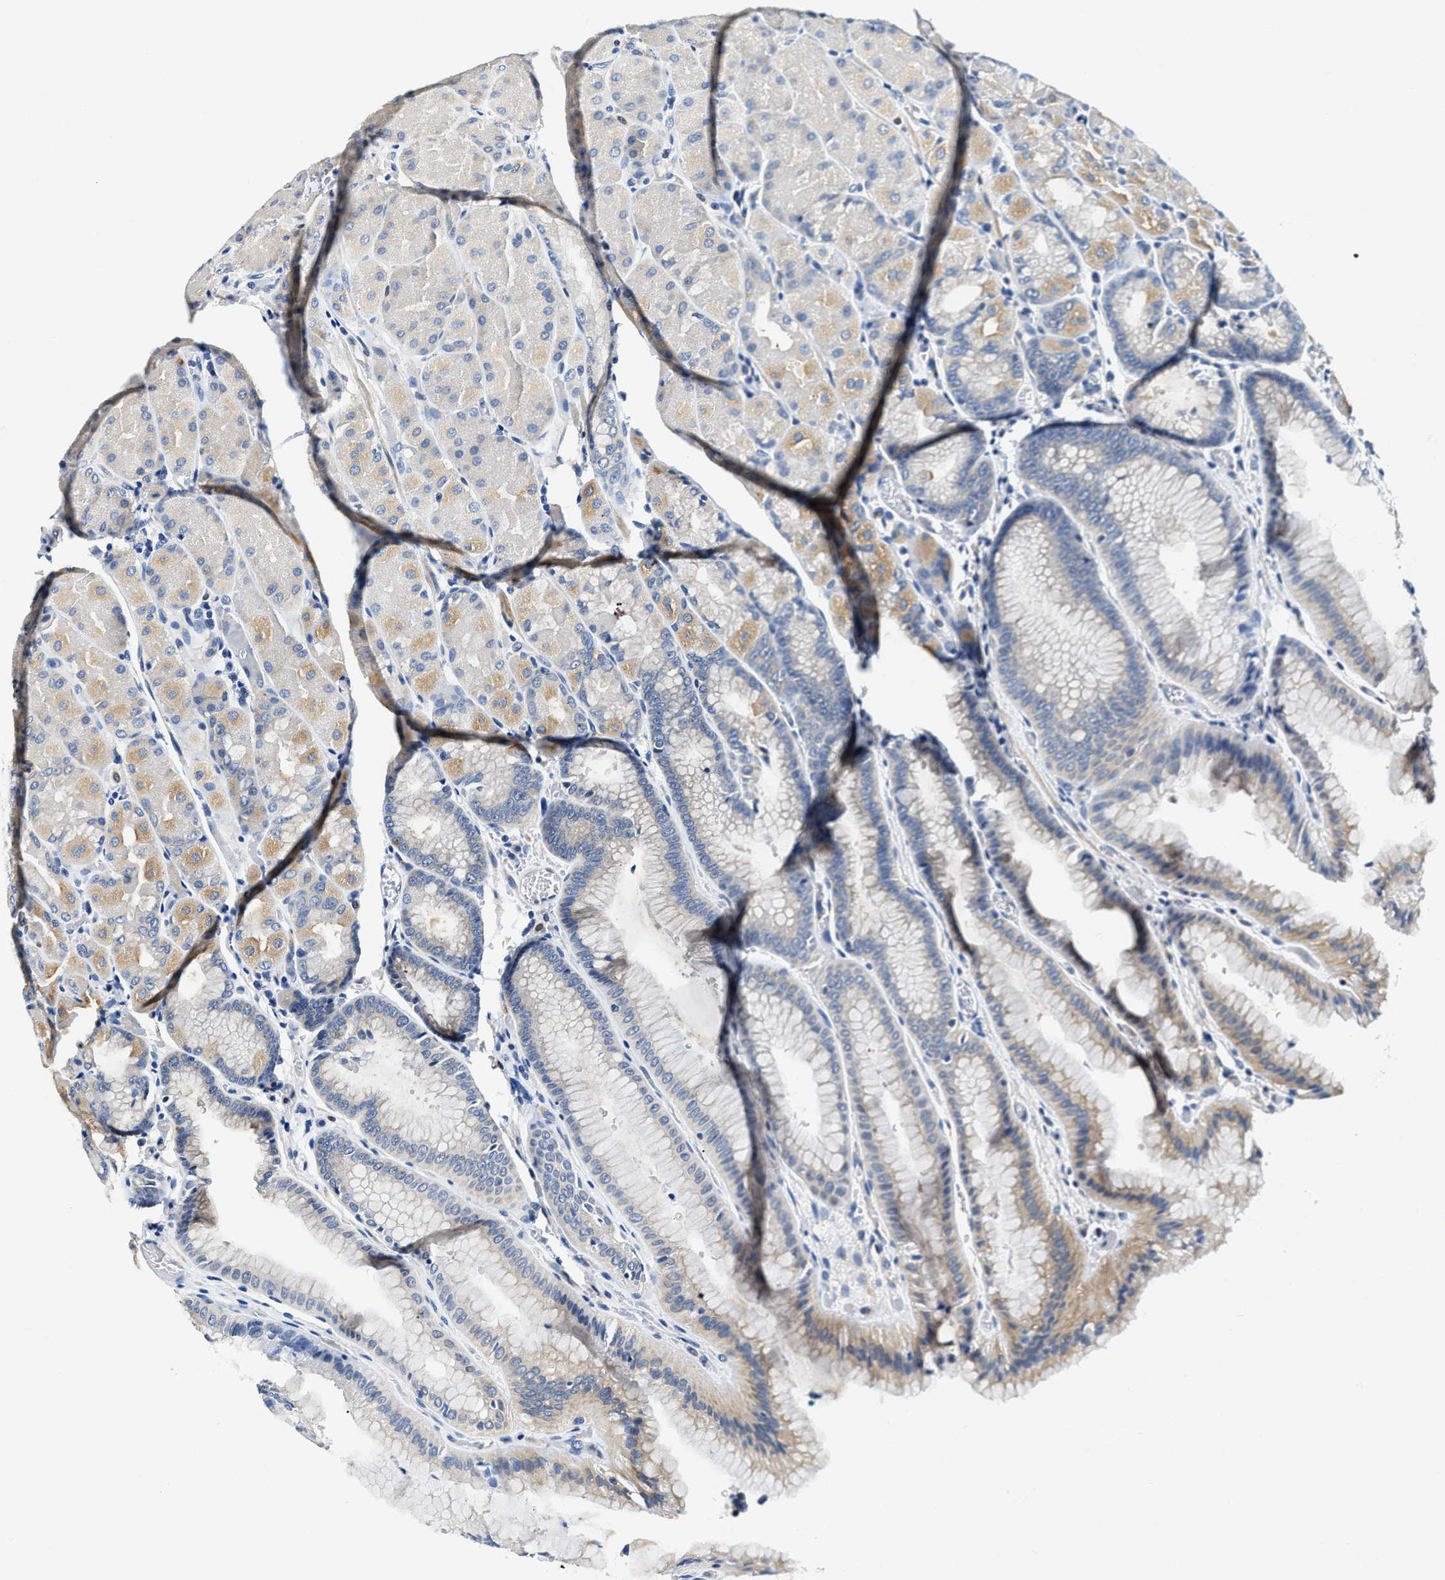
{"staining": {"intensity": "moderate", "quantity": "25%-75%", "location": "cytoplasmic/membranous"}, "tissue": "stomach", "cell_type": "Glandular cells", "image_type": "normal", "snomed": [{"axis": "morphology", "description": "Normal tissue, NOS"}, {"axis": "morphology", "description": "Carcinoid, malignant, NOS"}, {"axis": "topography", "description": "Stomach, upper"}], "caption": "The histopathology image demonstrates staining of normal stomach, revealing moderate cytoplasmic/membranous protein expression (brown color) within glandular cells.", "gene": "EIF2AK2", "patient": {"sex": "male", "age": 39}}